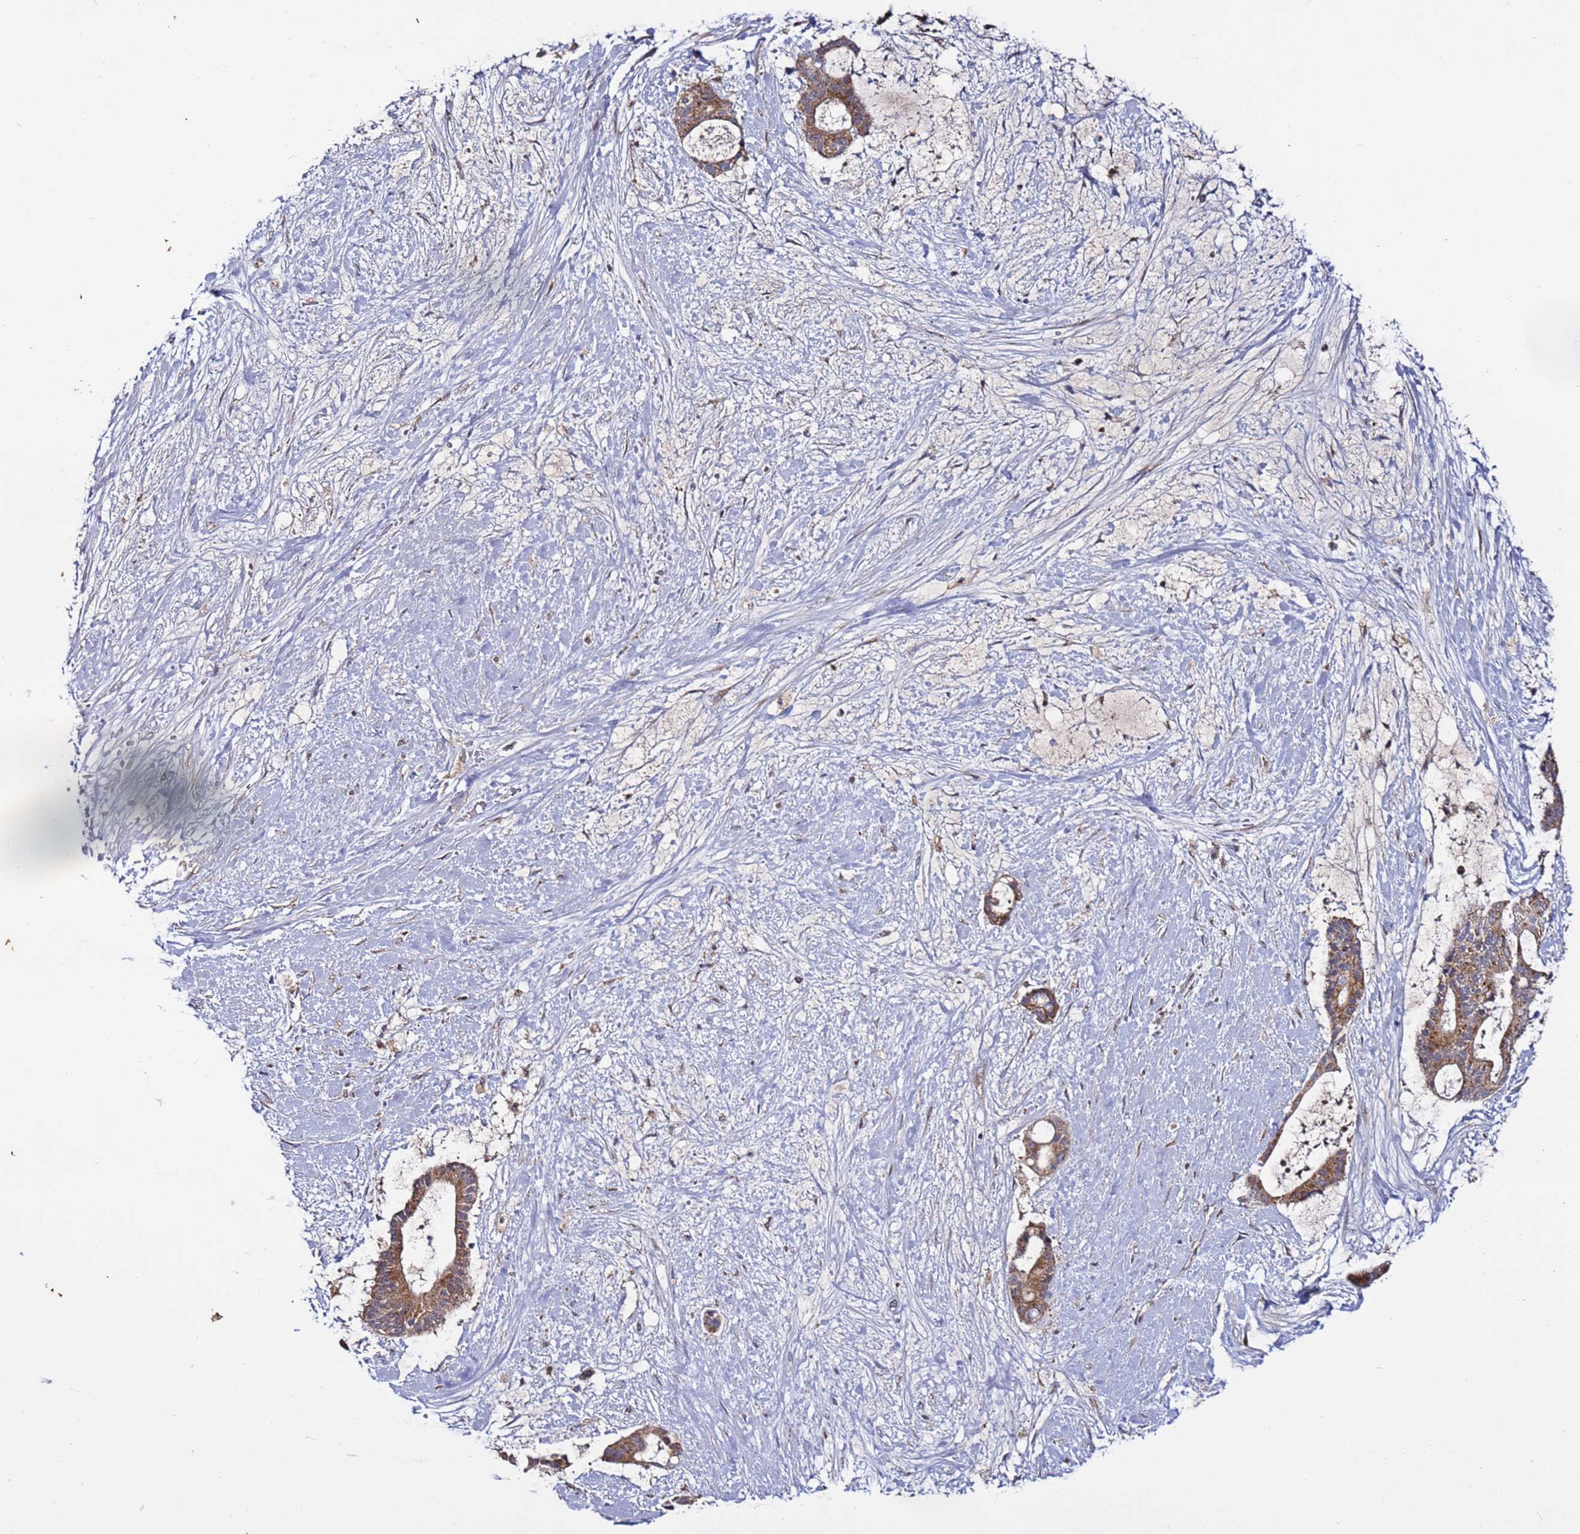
{"staining": {"intensity": "moderate", "quantity": ">75%", "location": "cytoplasmic/membranous"}, "tissue": "liver cancer", "cell_type": "Tumor cells", "image_type": "cancer", "snomed": [{"axis": "morphology", "description": "Normal tissue, NOS"}, {"axis": "morphology", "description": "Cholangiocarcinoma"}, {"axis": "topography", "description": "Liver"}, {"axis": "topography", "description": "Peripheral nerve tissue"}], "caption": "The immunohistochemical stain labels moderate cytoplasmic/membranous expression in tumor cells of liver cholangiocarcinoma tissue.", "gene": "TMEM176B", "patient": {"sex": "female", "age": 73}}